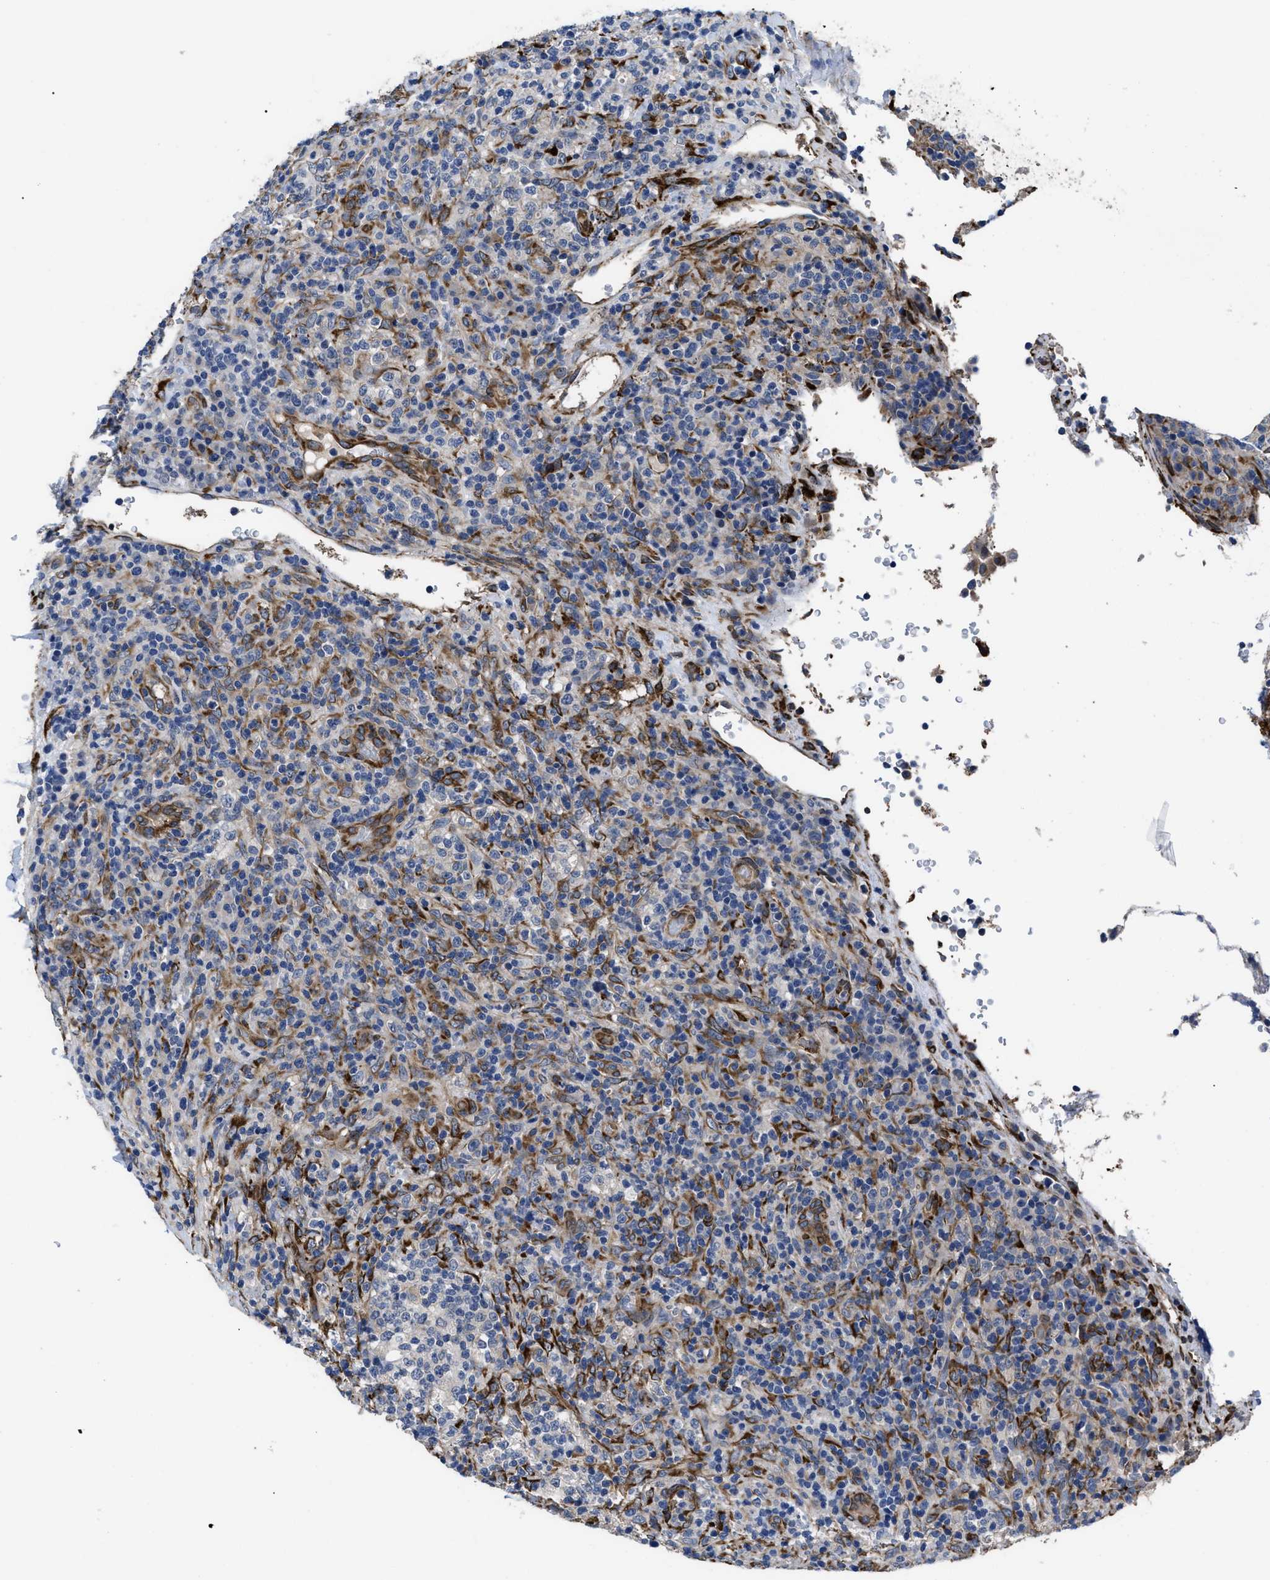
{"staining": {"intensity": "weak", "quantity": "<25%", "location": "cytoplasmic/membranous"}, "tissue": "lymphoma", "cell_type": "Tumor cells", "image_type": "cancer", "snomed": [{"axis": "morphology", "description": "Malignant lymphoma, non-Hodgkin's type, High grade"}, {"axis": "topography", "description": "Lymph node"}], "caption": "This is a micrograph of immunohistochemistry staining of malignant lymphoma, non-Hodgkin's type (high-grade), which shows no staining in tumor cells. Brightfield microscopy of IHC stained with DAB (brown) and hematoxylin (blue), captured at high magnification.", "gene": "SQLE", "patient": {"sex": "female", "age": 76}}